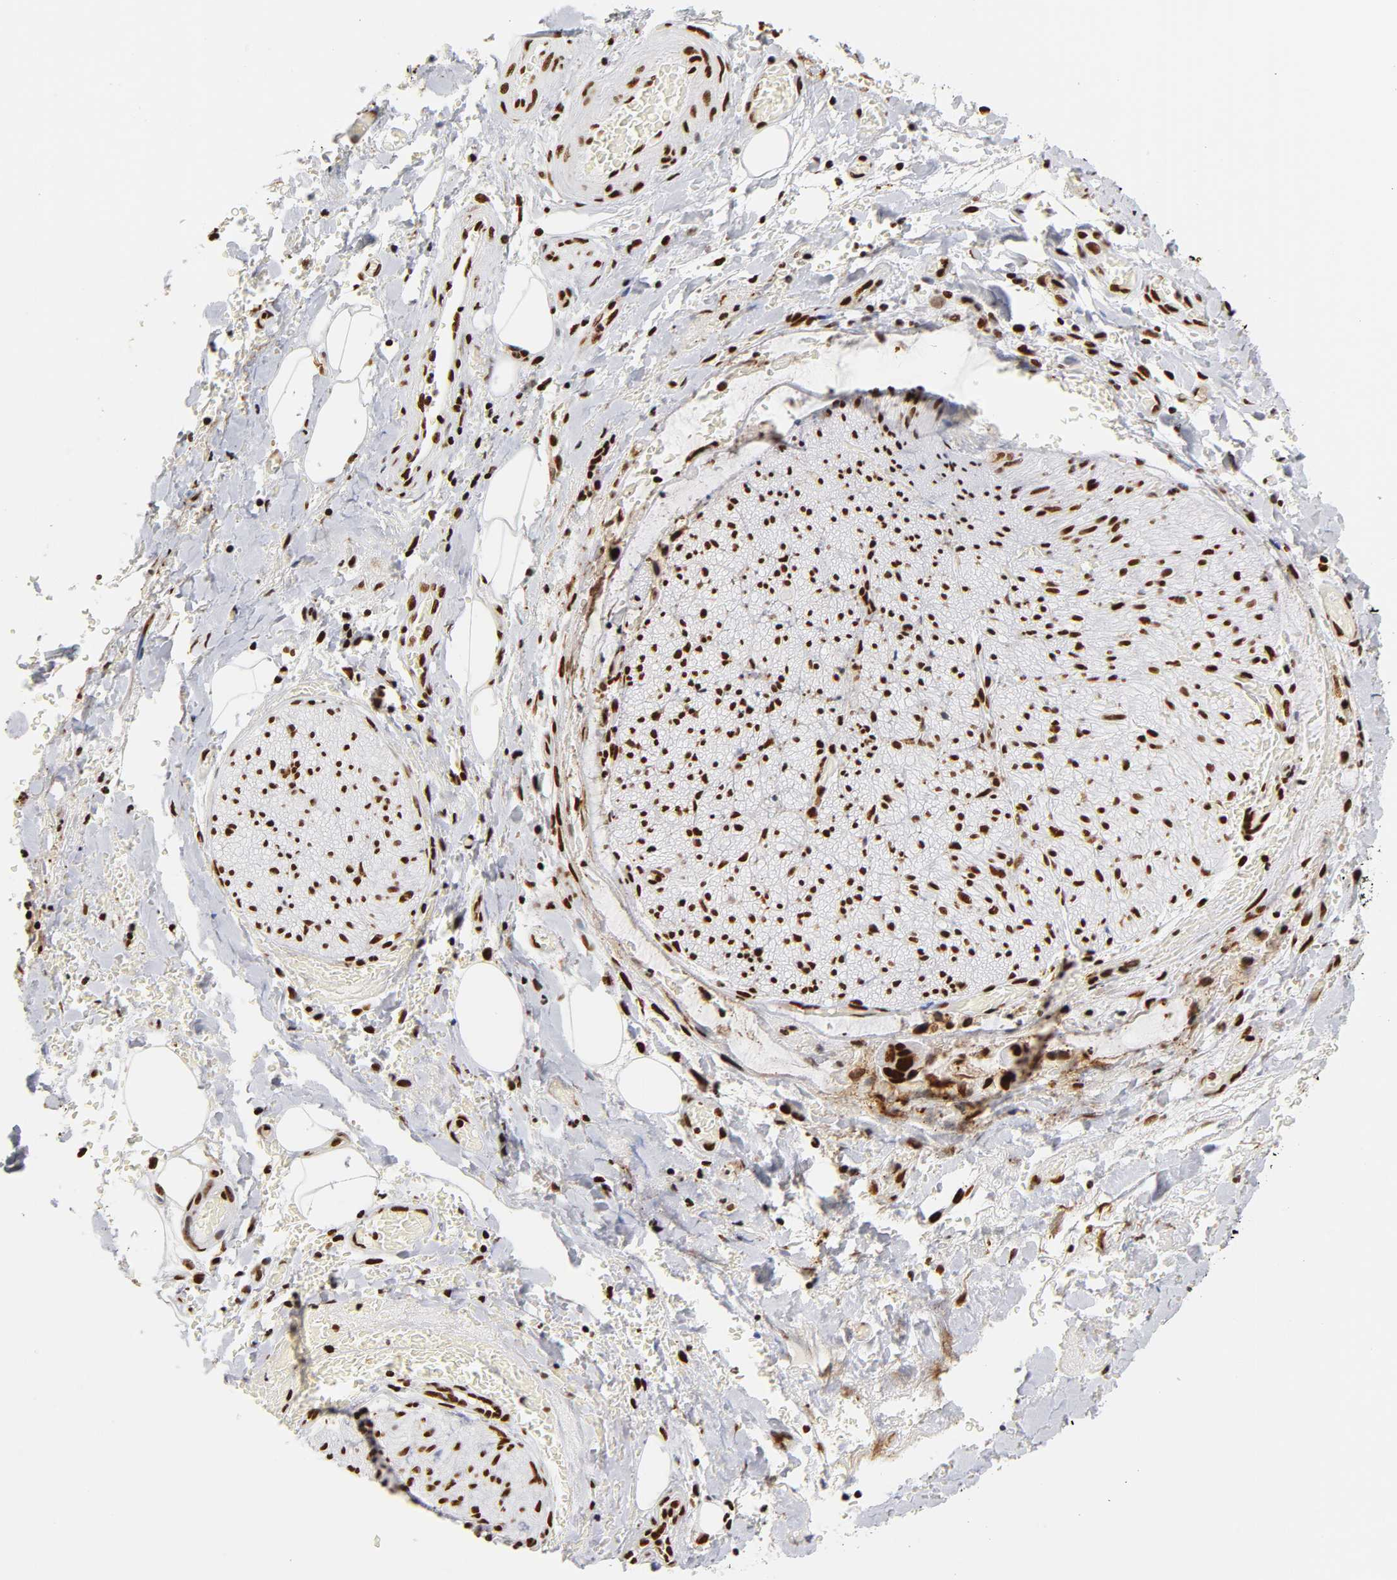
{"staining": {"intensity": "strong", "quantity": ">75%", "location": "nuclear"}, "tissue": "adipose tissue", "cell_type": "Adipocytes", "image_type": "normal", "snomed": [{"axis": "morphology", "description": "Normal tissue, NOS"}, {"axis": "morphology", "description": "Cholangiocarcinoma"}, {"axis": "topography", "description": "Liver"}, {"axis": "topography", "description": "Peripheral nerve tissue"}], "caption": "This is a micrograph of immunohistochemistry staining of unremarkable adipose tissue, which shows strong staining in the nuclear of adipocytes.", "gene": "XRCC6", "patient": {"sex": "male", "age": 50}}